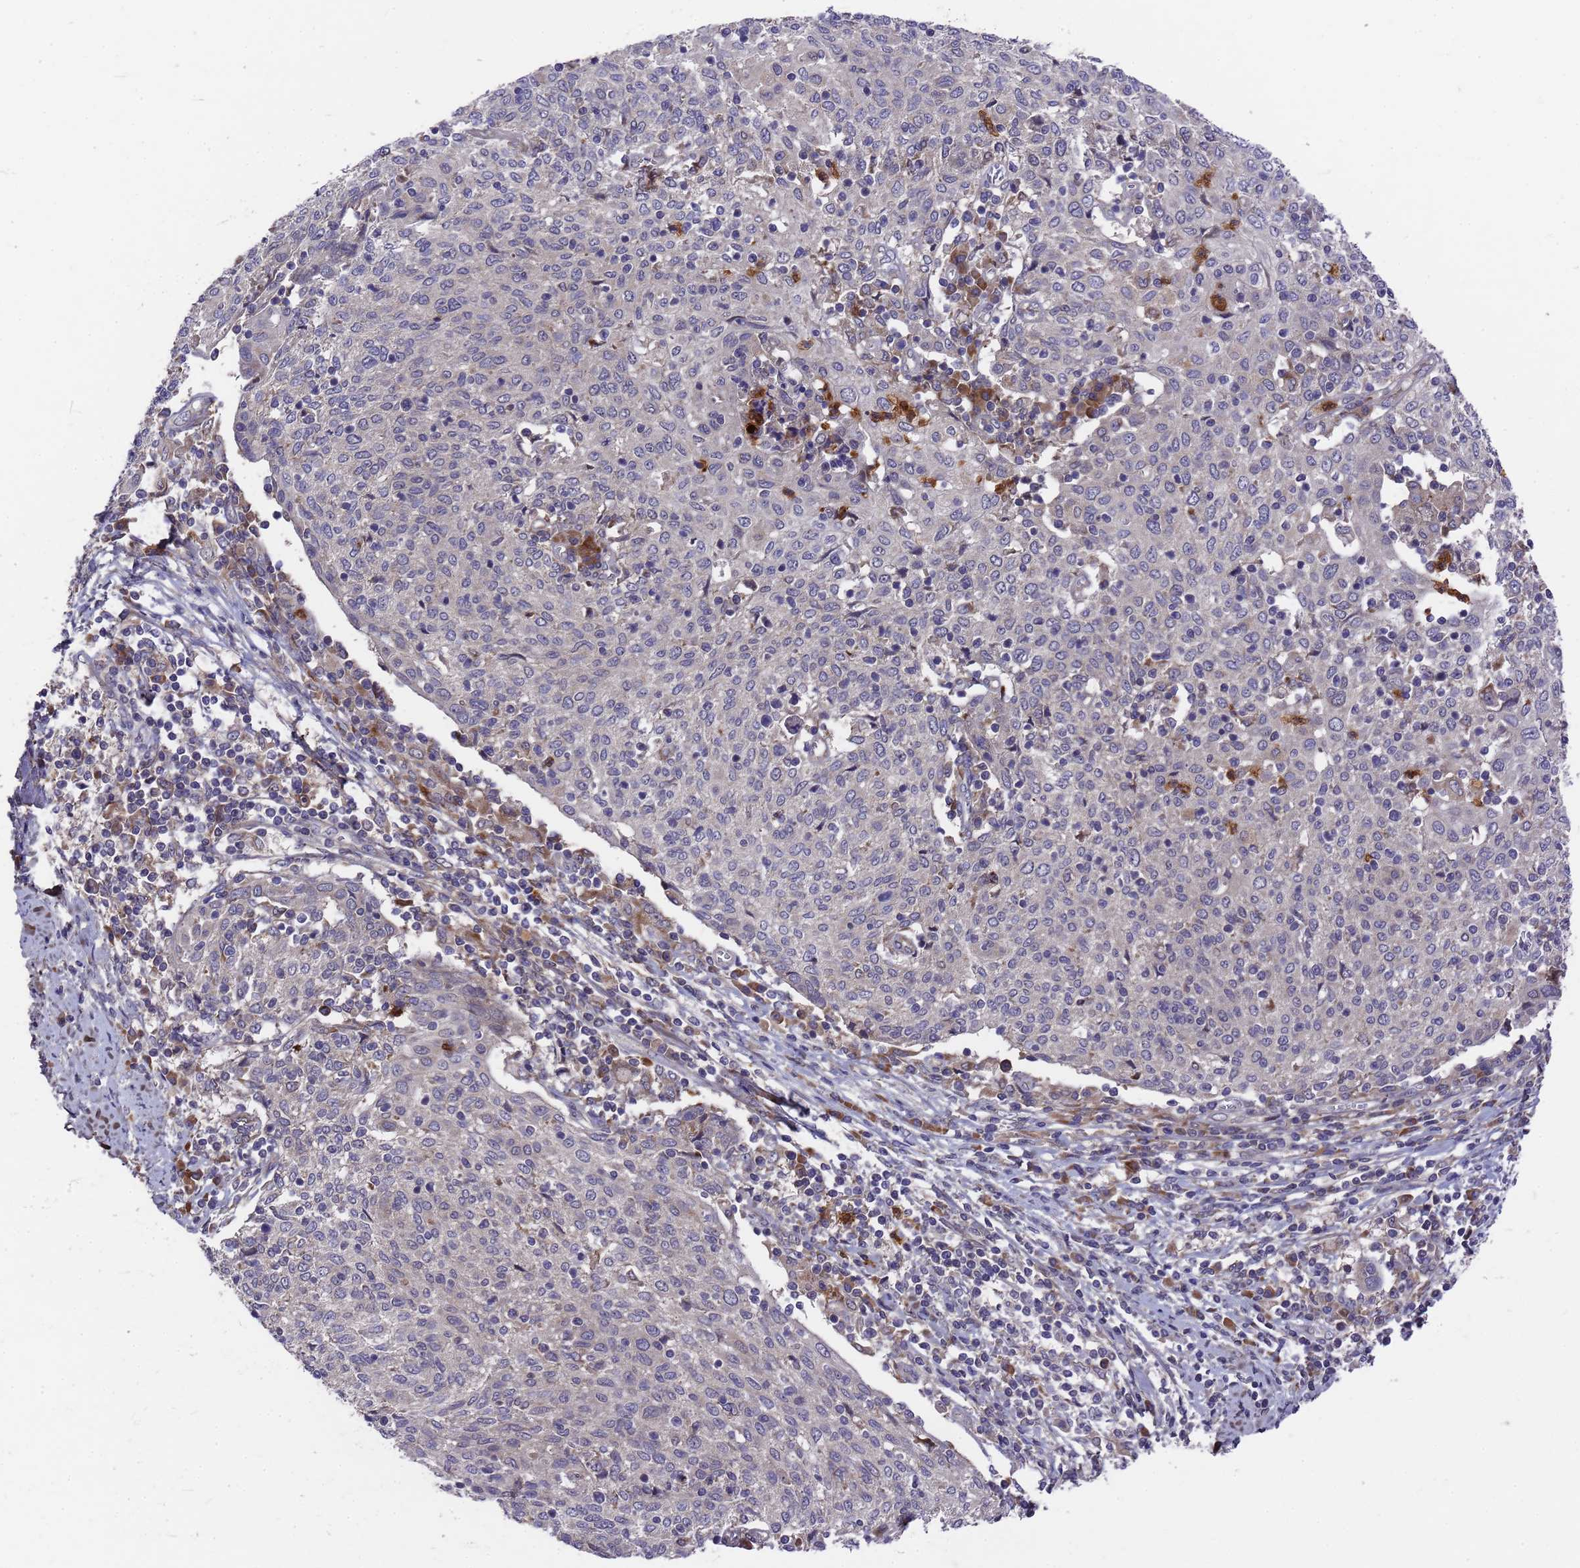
{"staining": {"intensity": "negative", "quantity": "none", "location": "none"}, "tissue": "cervical cancer", "cell_type": "Tumor cells", "image_type": "cancer", "snomed": [{"axis": "morphology", "description": "Squamous cell carcinoma, NOS"}, {"axis": "topography", "description": "Cervix"}], "caption": "DAB immunohistochemical staining of human cervical cancer displays no significant positivity in tumor cells.", "gene": "ZNF717", "patient": {"sex": "female", "age": 52}}